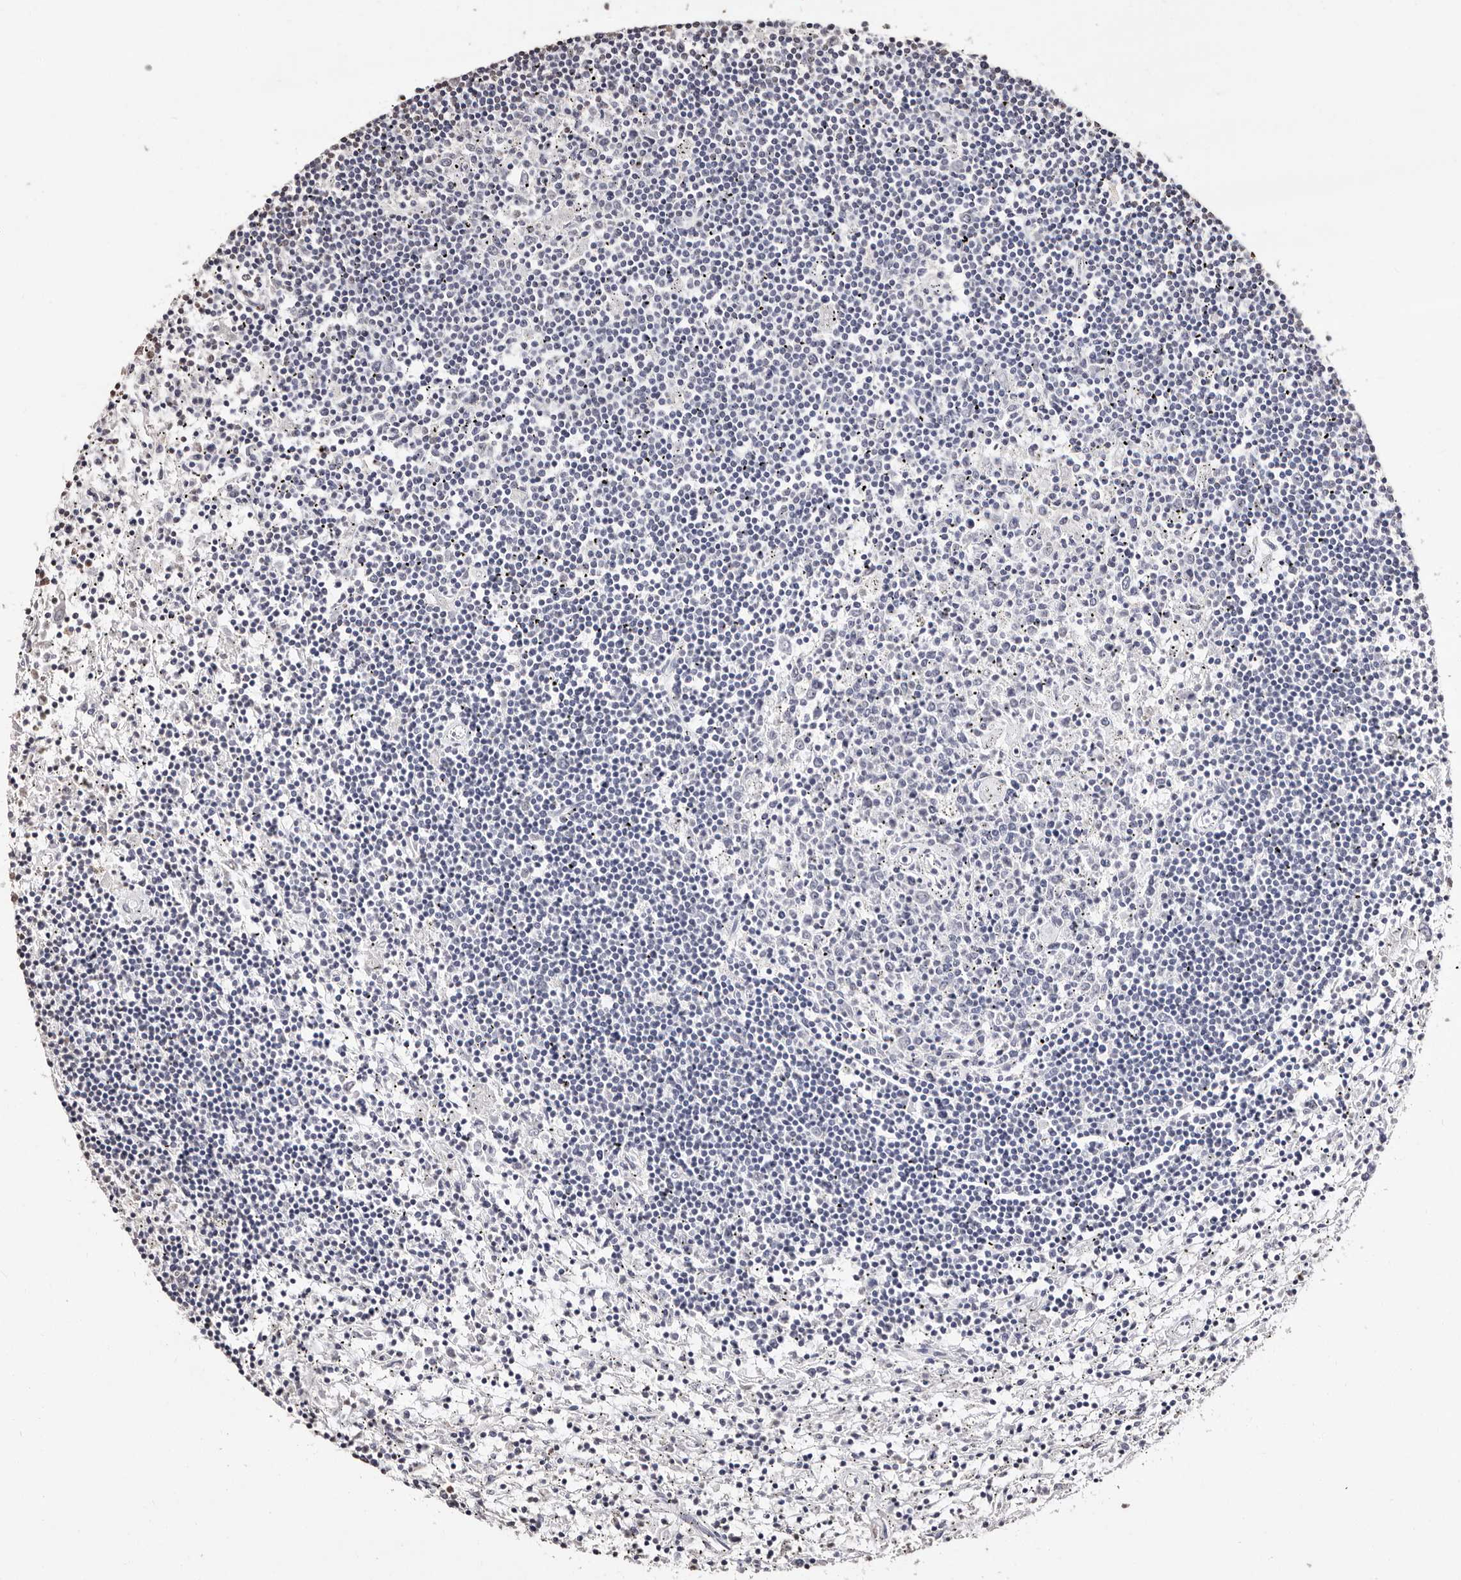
{"staining": {"intensity": "negative", "quantity": "none", "location": "none"}, "tissue": "lymphoma", "cell_type": "Tumor cells", "image_type": "cancer", "snomed": [{"axis": "morphology", "description": "Malignant lymphoma, non-Hodgkin's type, Low grade"}, {"axis": "topography", "description": "Spleen"}], "caption": "Protein analysis of malignant lymphoma, non-Hodgkin's type (low-grade) displays no significant expression in tumor cells.", "gene": "ERBB4", "patient": {"sex": "male", "age": 76}}